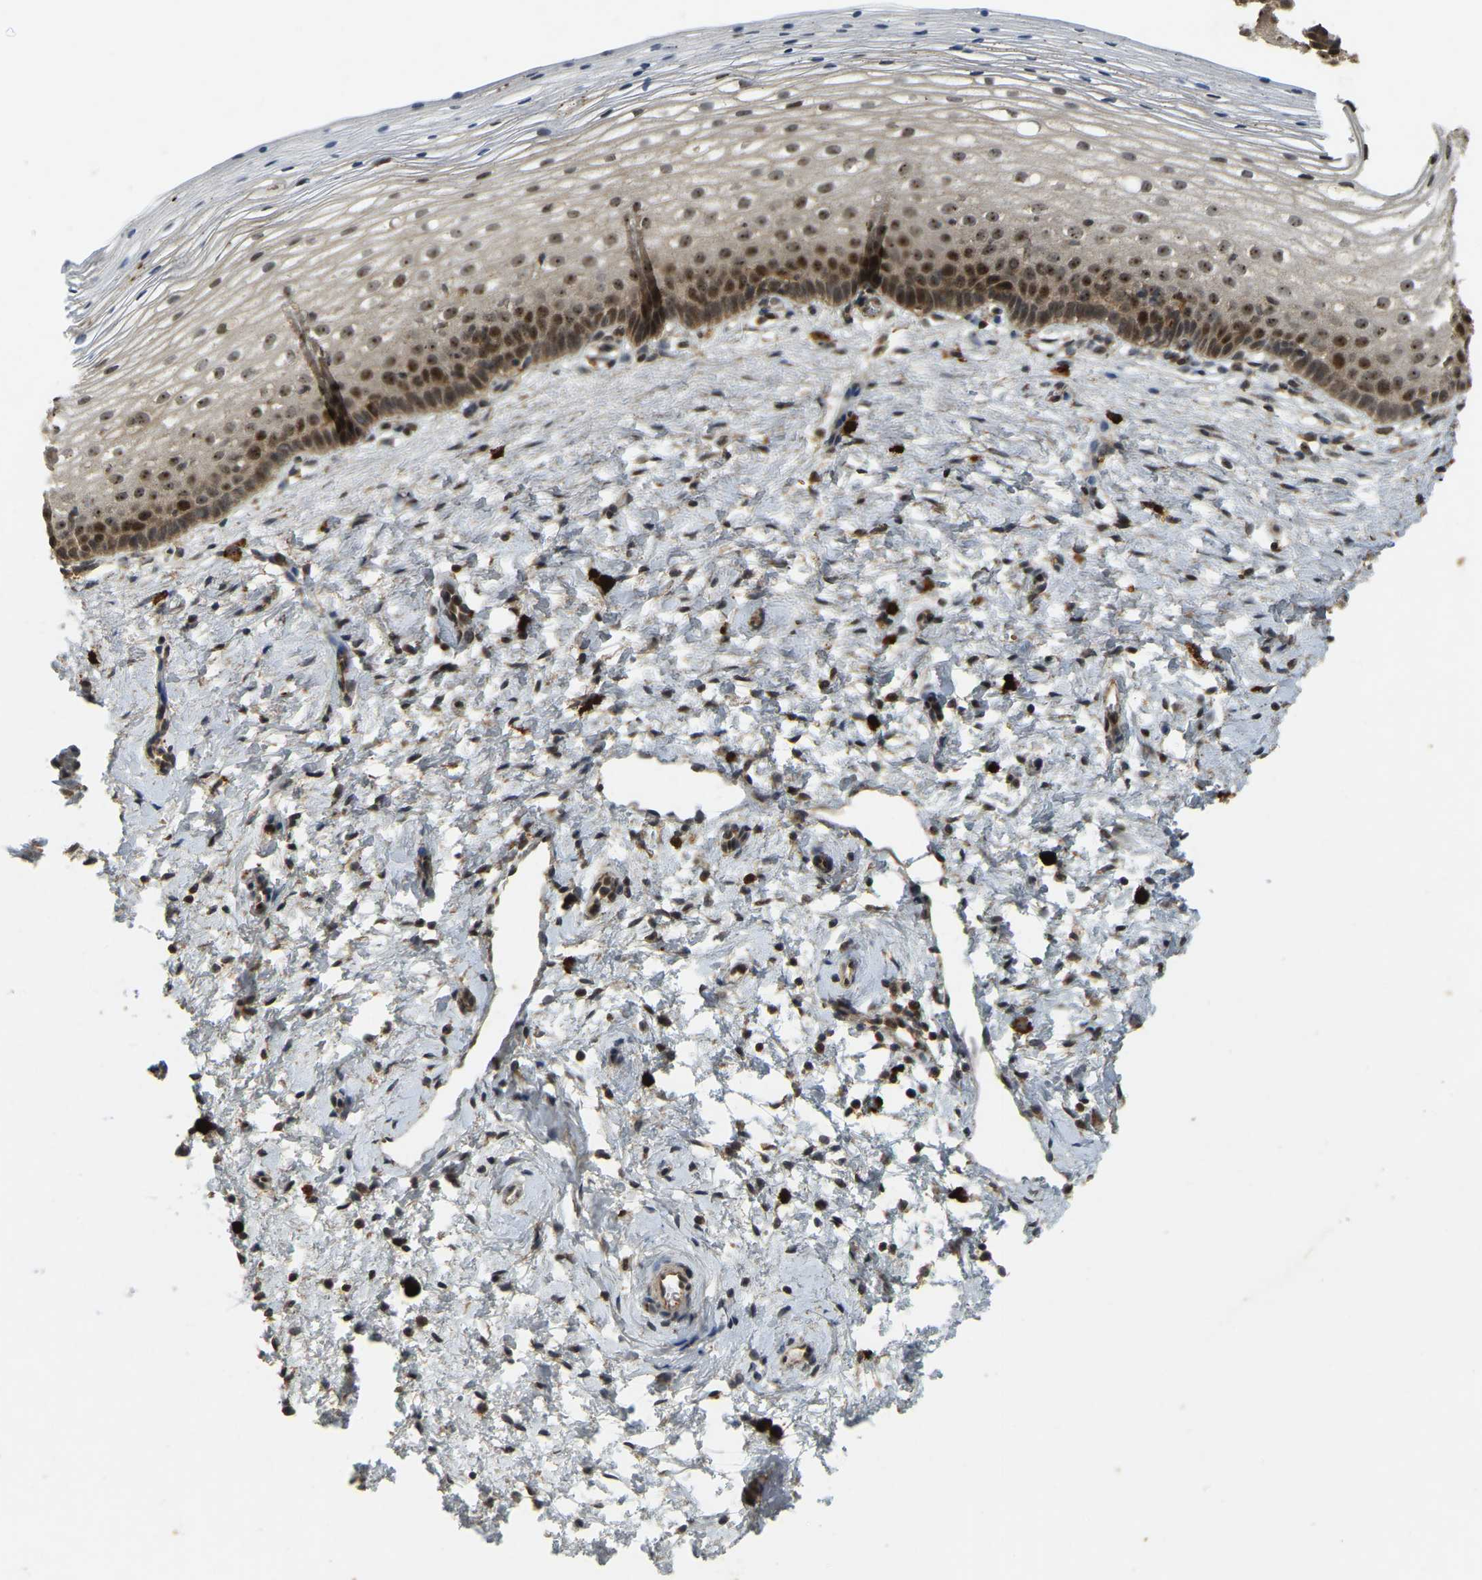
{"staining": {"intensity": "moderate", "quantity": "<25%", "location": "cytoplasmic/membranous,nuclear"}, "tissue": "cervix", "cell_type": "Glandular cells", "image_type": "normal", "snomed": [{"axis": "morphology", "description": "Normal tissue, NOS"}, {"axis": "topography", "description": "Cervix"}], "caption": "This histopathology image displays benign cervix stained with immunohistochemistry to label a protein in brown. The cytoplasmic/membranous,nuclear of glandular cells show moderate positivity for the protein. Nuclei are counter-stained blue.", "gene": "BRF2", "patient": {"sex": "female", "age": 72}}